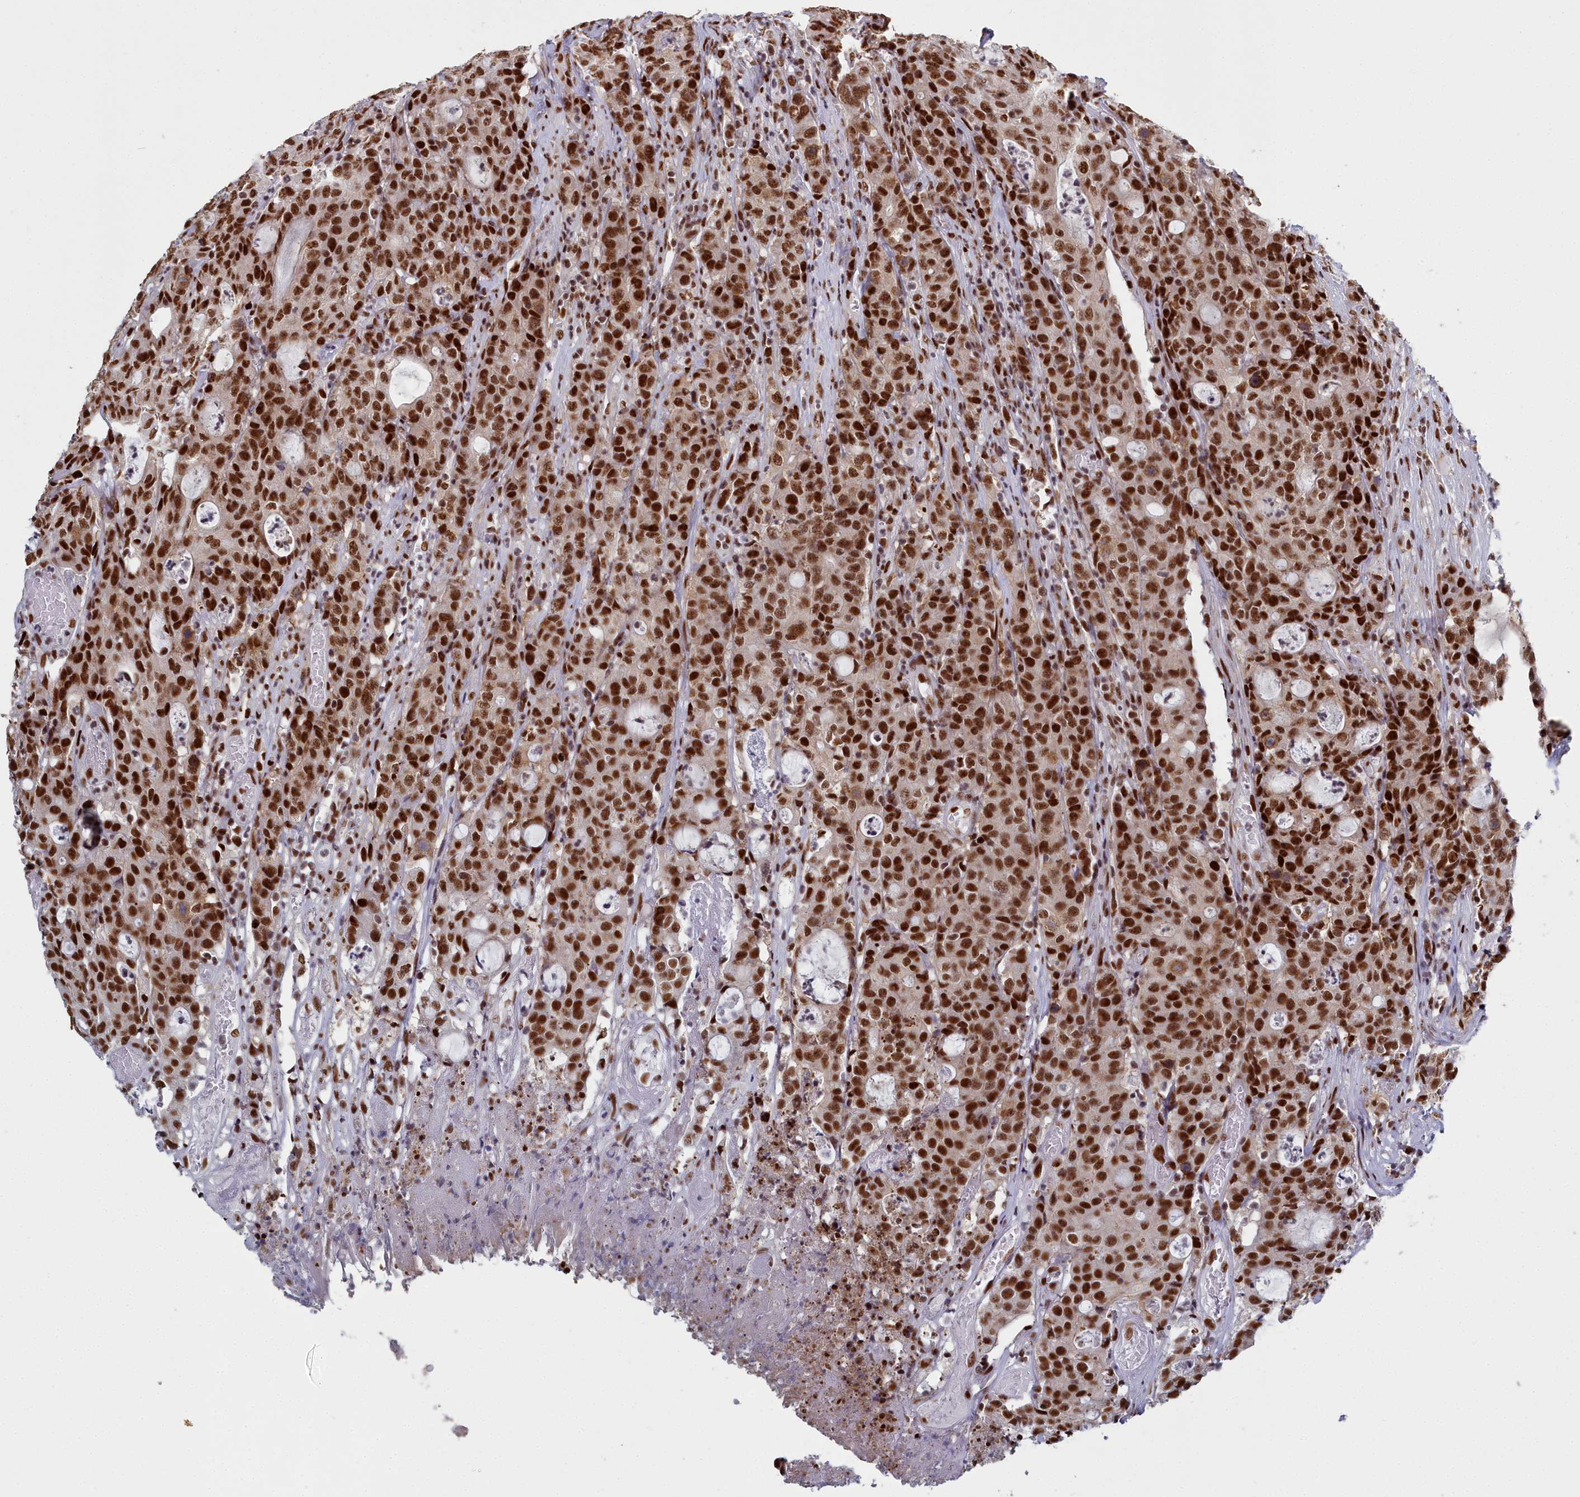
{"staining": {"intensity": "strong", "quantity": ">75%", "location": "nuclear"}, "tissue": "colorectal cancer", "cell_type": "Tumor cells", "image_type": "cancer", "snomed": [{"axis": "morphology", "description": "Adenocarcinoma, NOS"}, {"axis": "topography", "description": "Colon"}], "caption": "This micrograph shows IHC staining of colorectal cancer (adenocarcinoma), with high strong nuclear positivity in approximately >75% of tumor cells.", "gene": "SF3B3", "patient": {"sex": "male", "age": 83}}